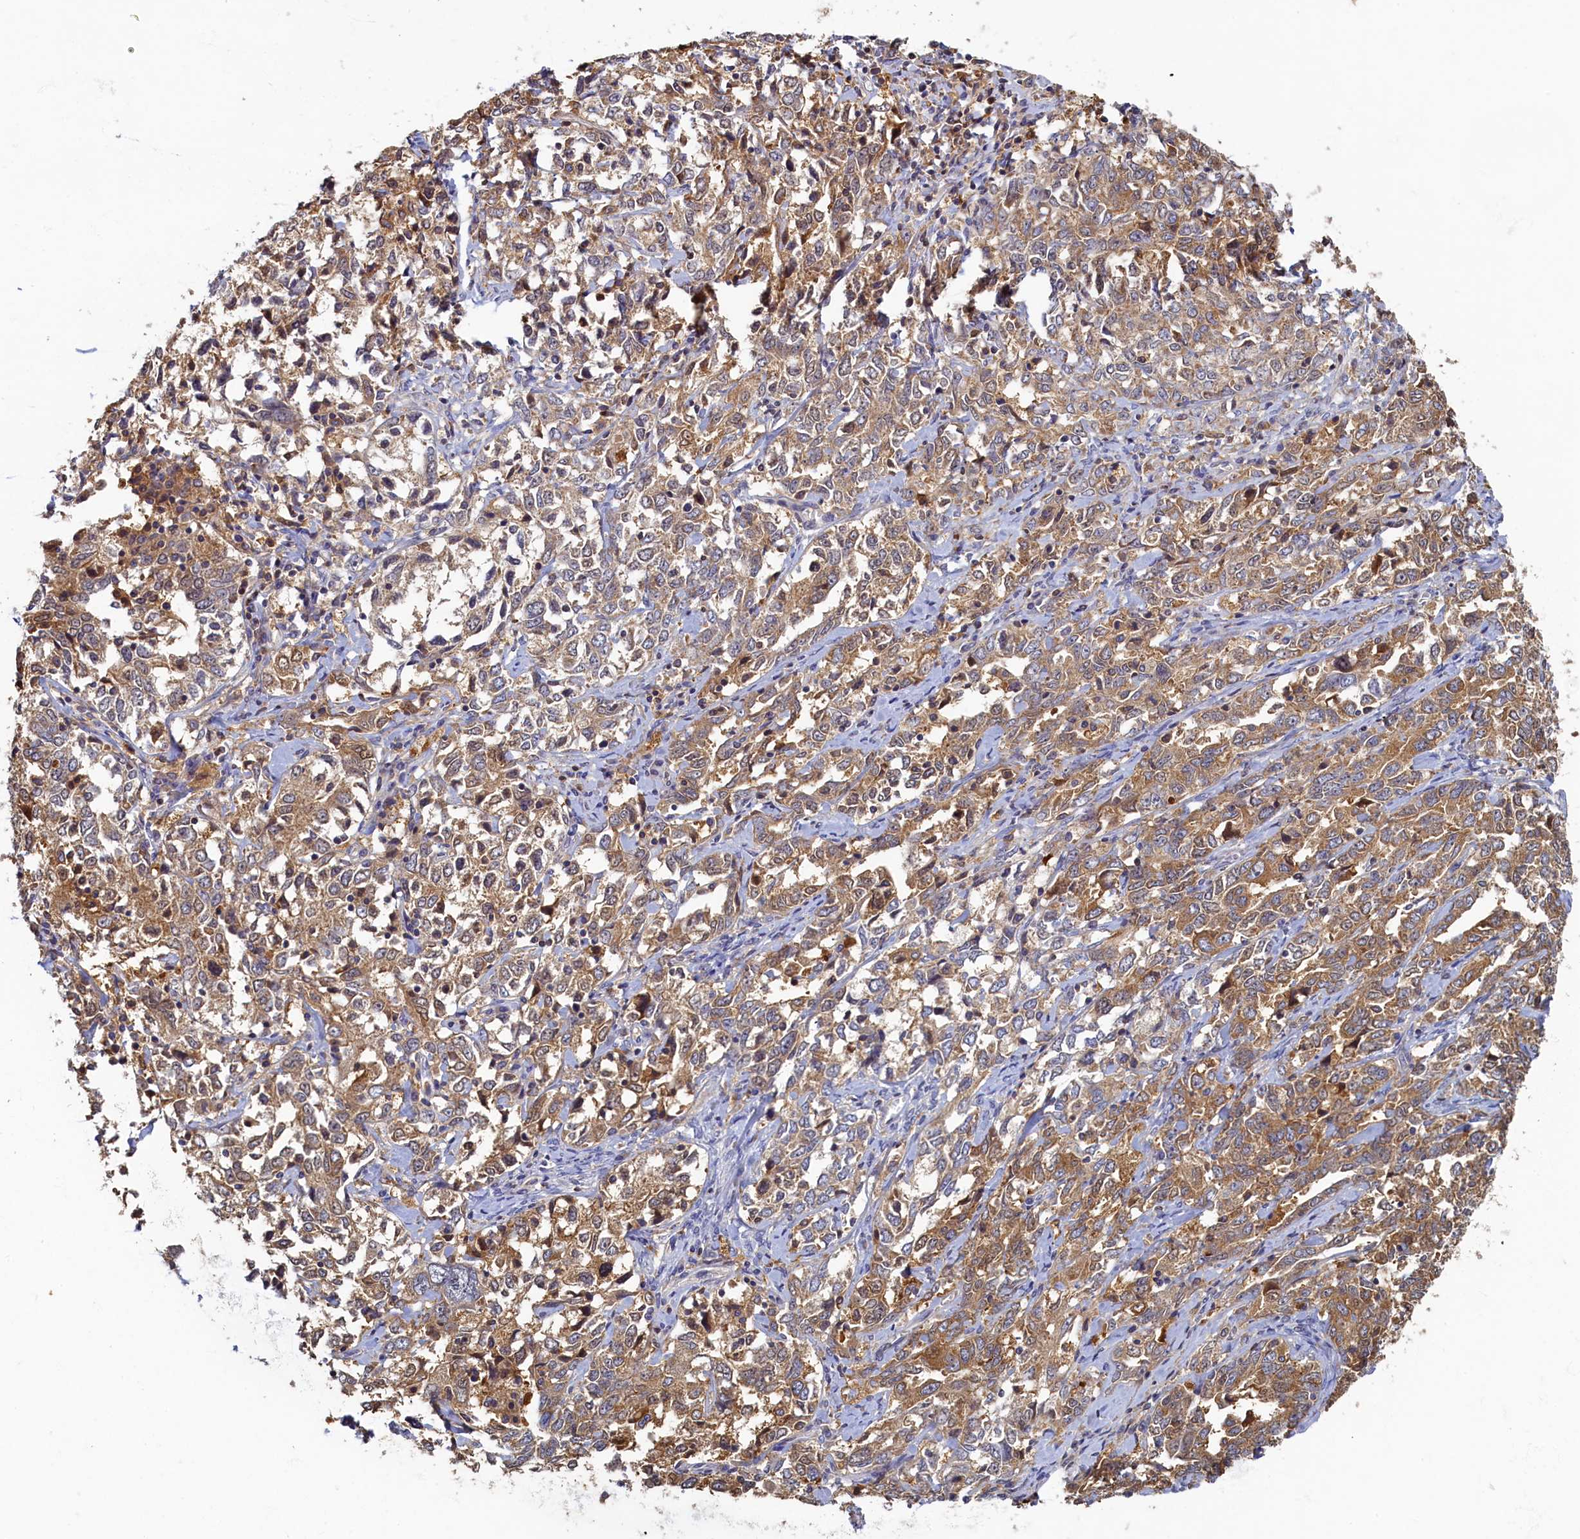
{"staining": {"intensity": "moderate", "quantity": ">75%", "location": "cytoplasmic/membranous"}, "tissue": "ovarian cancer", "cell_type": "Tumor cells", "image_type": "cancer", "snomed": [{"axis": "morphology", "description": "Carcinoma, endometroid"}, {"axis": "topography", "description": "Ovary"}], "caption": "High-magnification brightfield microscopy of ovarian endometroid carcinoma stained with DAB (brown) and counterstained with hematoxylin (blue). tumor cells exhibit moderate cytoplasmic/membranous staining is identified in about>75% of cells.", "gene": "TIMM8B", "patient": {"sex": "female", "age": 62}}